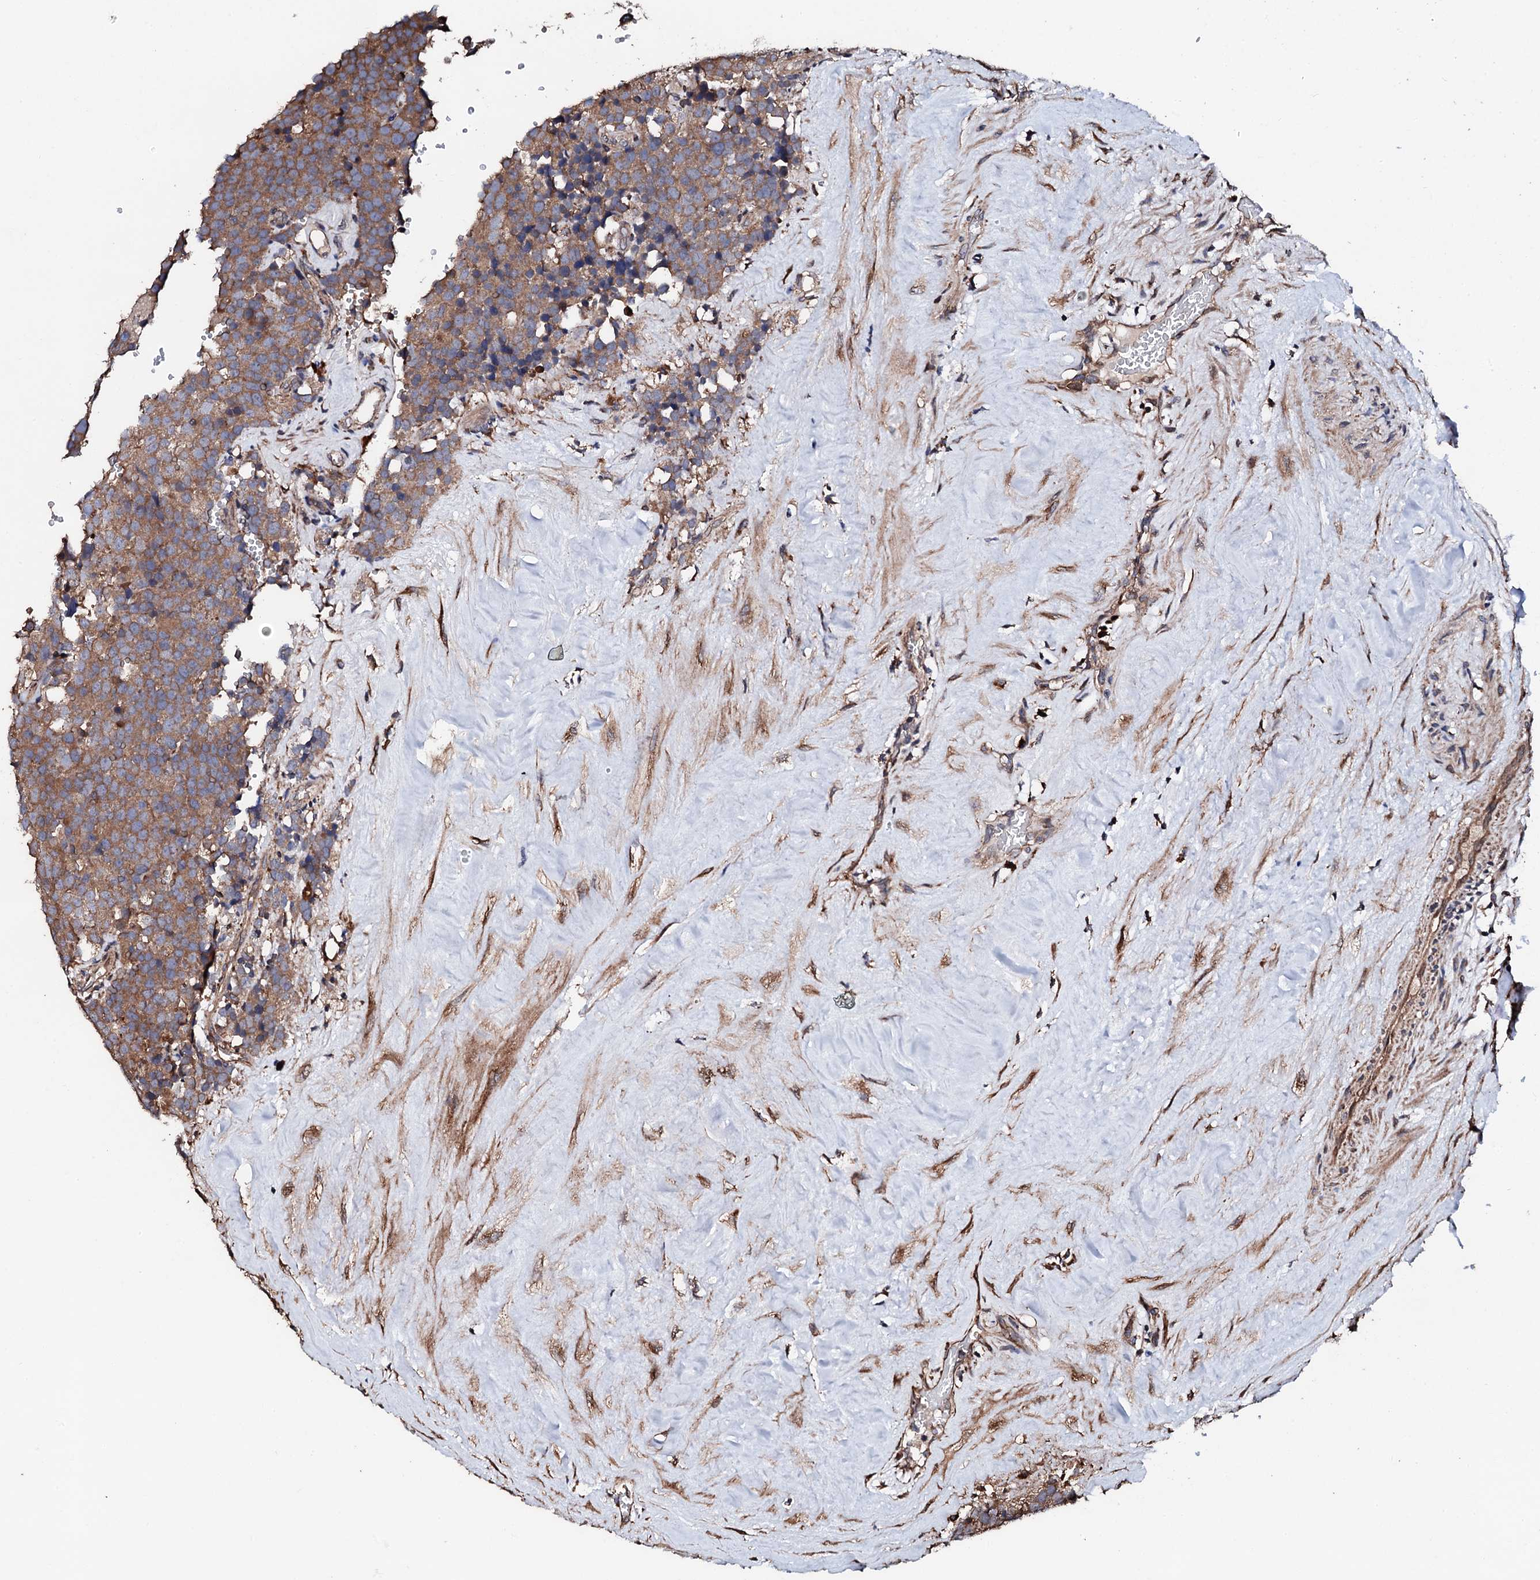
{"staining": {"intensity": "moderate", "quantity": ">75%", "location": "cytoplasmic/membranous"}, "tissue": "testis cancer", "cell_type": "Tumor cells", "image_type": "cancer", "snomed": [{"axis": "morphology", "description": "Seminoma, NOS"}, {"axis": "topography", "description": "Testis"}], "caption": "Immunohistochemistry of testis cancer reveals medium levels of moderate cytoplasmic/membranous expression in approximately >75% of tumor cells.", "gene": "CKAP5", "patient": {"sex": "male", "age": 71}}